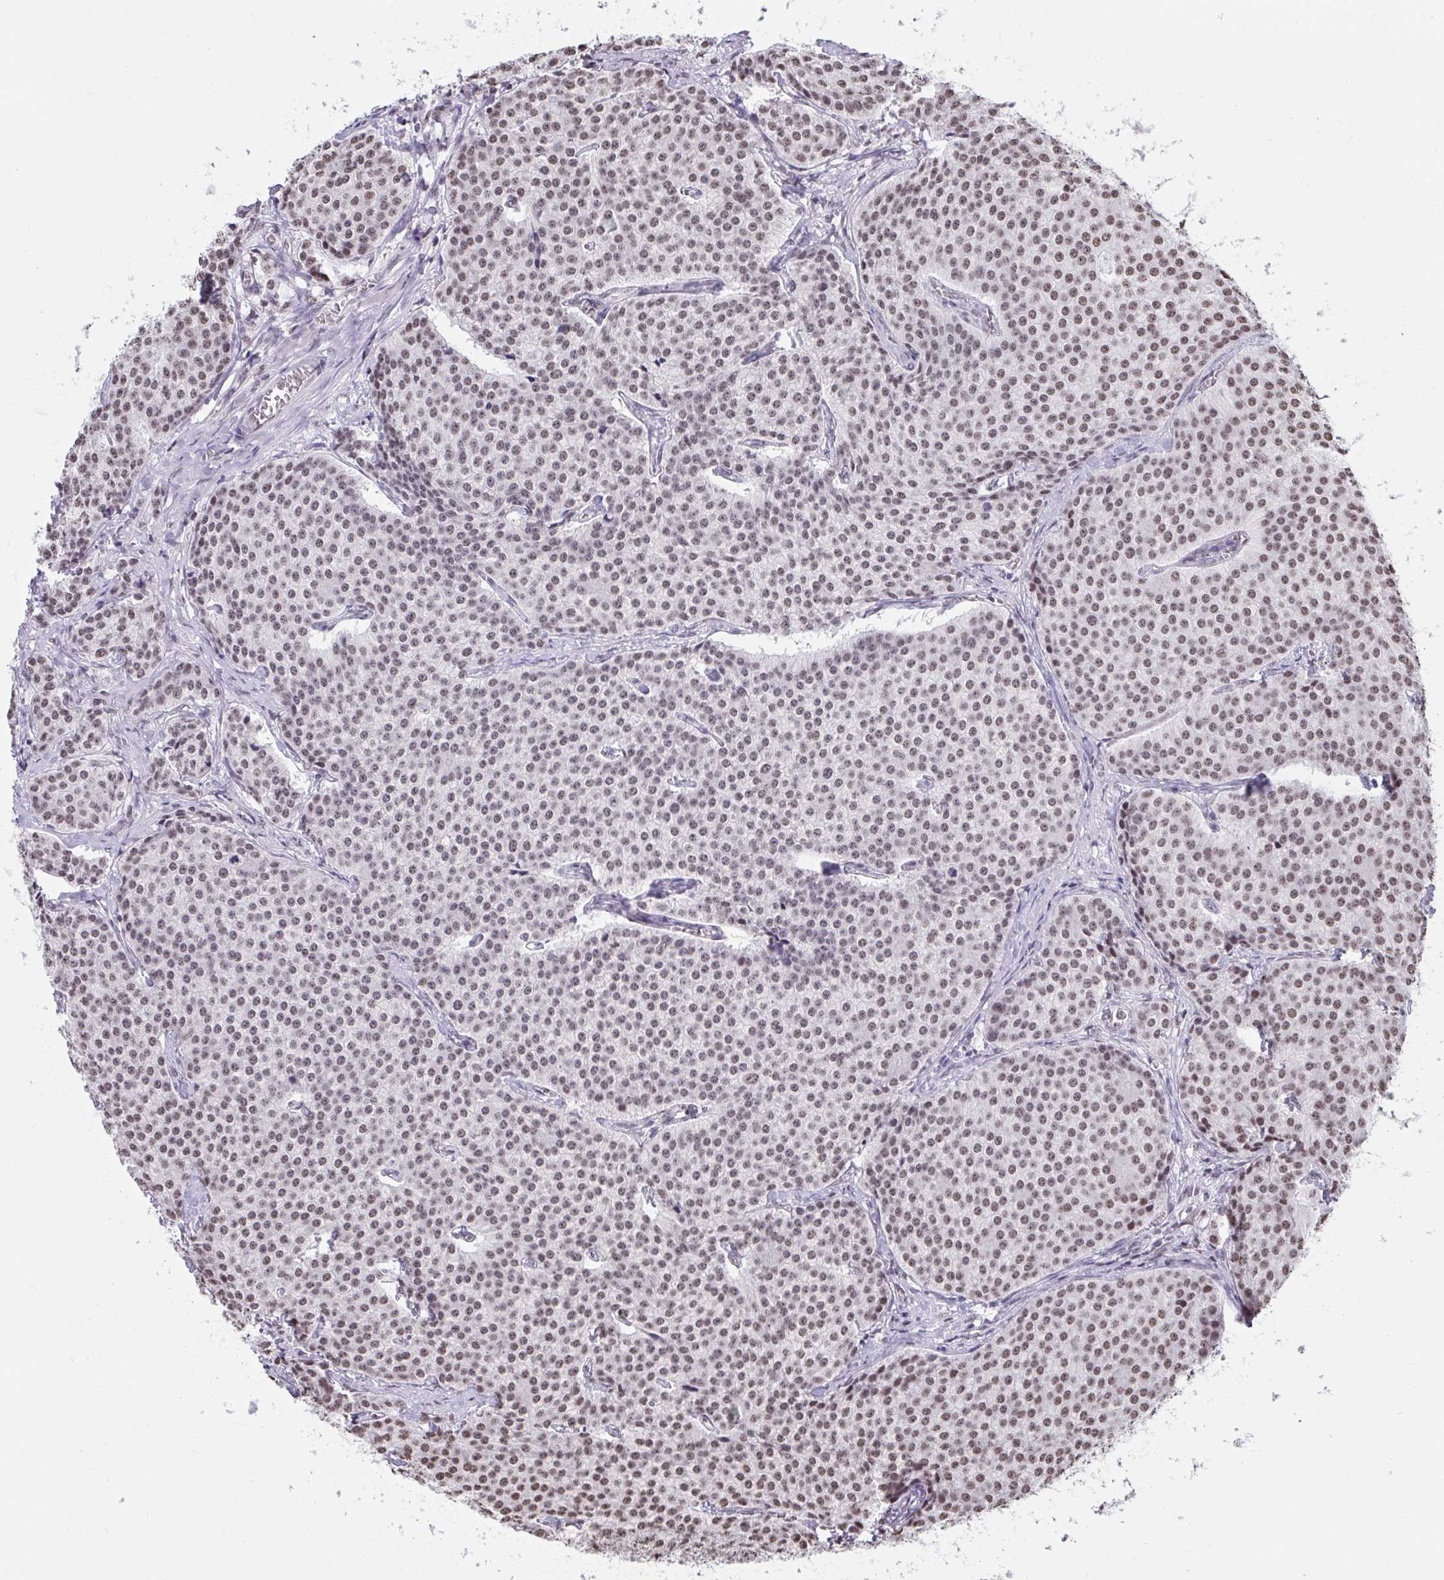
{"staining": {"intensity": "moderate", "quantity": ">75%", "location": "nuclear"}, "tissue": "carcinoid", "cell_type": "Tumor cells", "image_type": "cancer", "snomed": [{"axis": "morphology", "description": "Carcinoid, malignant, NOS"}, {"axis": "topography", "description": "Small intestine"}], "caption": "Carcinoid stained with a protein marker reveals moderate staining in tumor cells.", "gene": "HNRNPDL", "patient": {"sex": "female", "age": 64}}